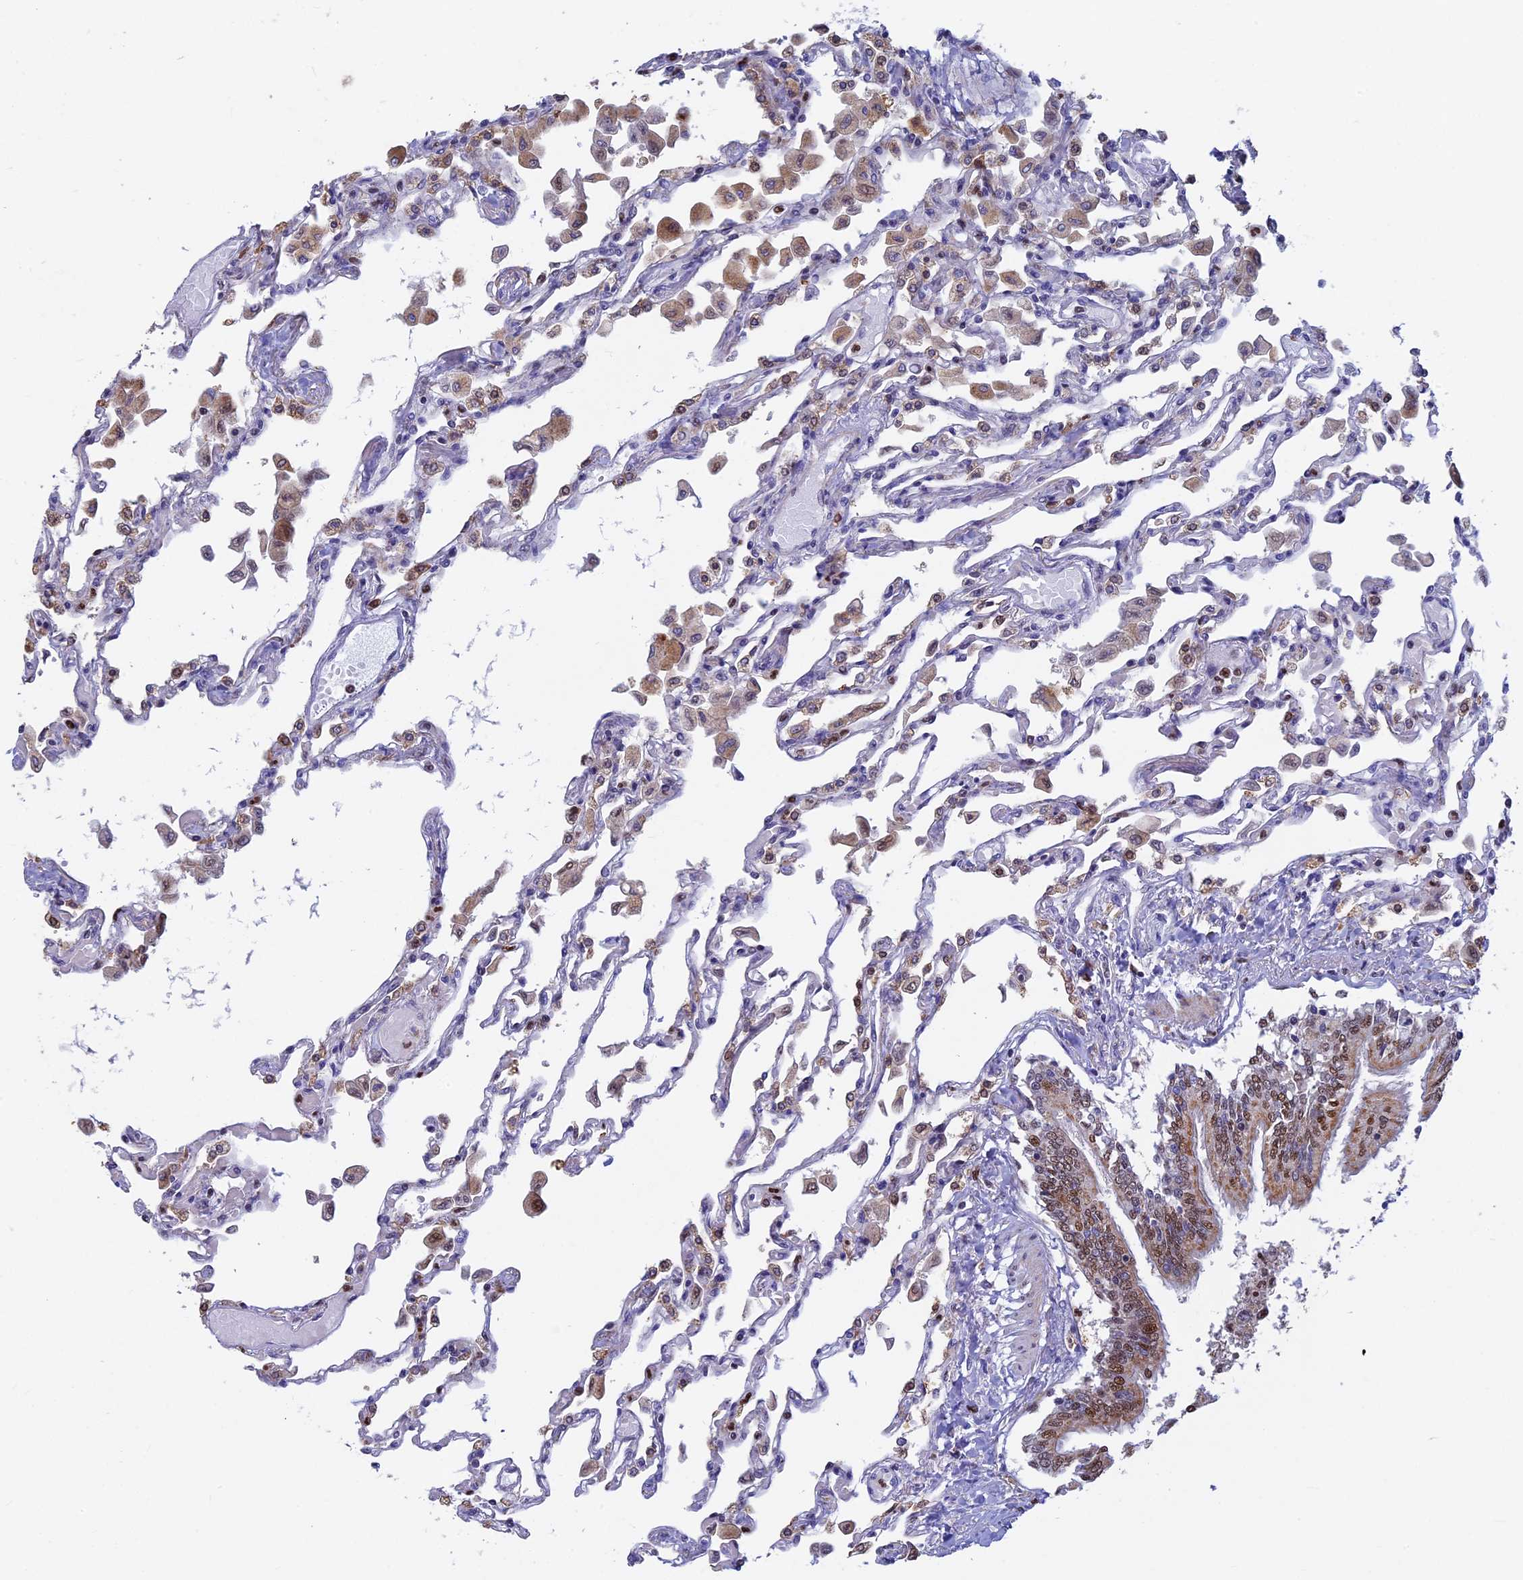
{"staining": {"intensity": "negative", "quantity": "none", "location": "none"}, "tissue": "lung", "cell_type": "Alveolar cells", "image_type": "normal", "snomed": [{"axis": "morphology", "description": "Normal tissue, NOS"}, {"axis": "topography", "description": "Bronchus"}, {"axis": "topography", "description": "Lung"}], "caption": "Alveolar cells are negative for protein expression in normal human lung. (DAB (3,3'-diaminobenzidine) immunohistochemistry (IHC) with hematoxylin counter stain).", "gene": "ACSS1", "patient": {"sex": "female", "age": 49}}